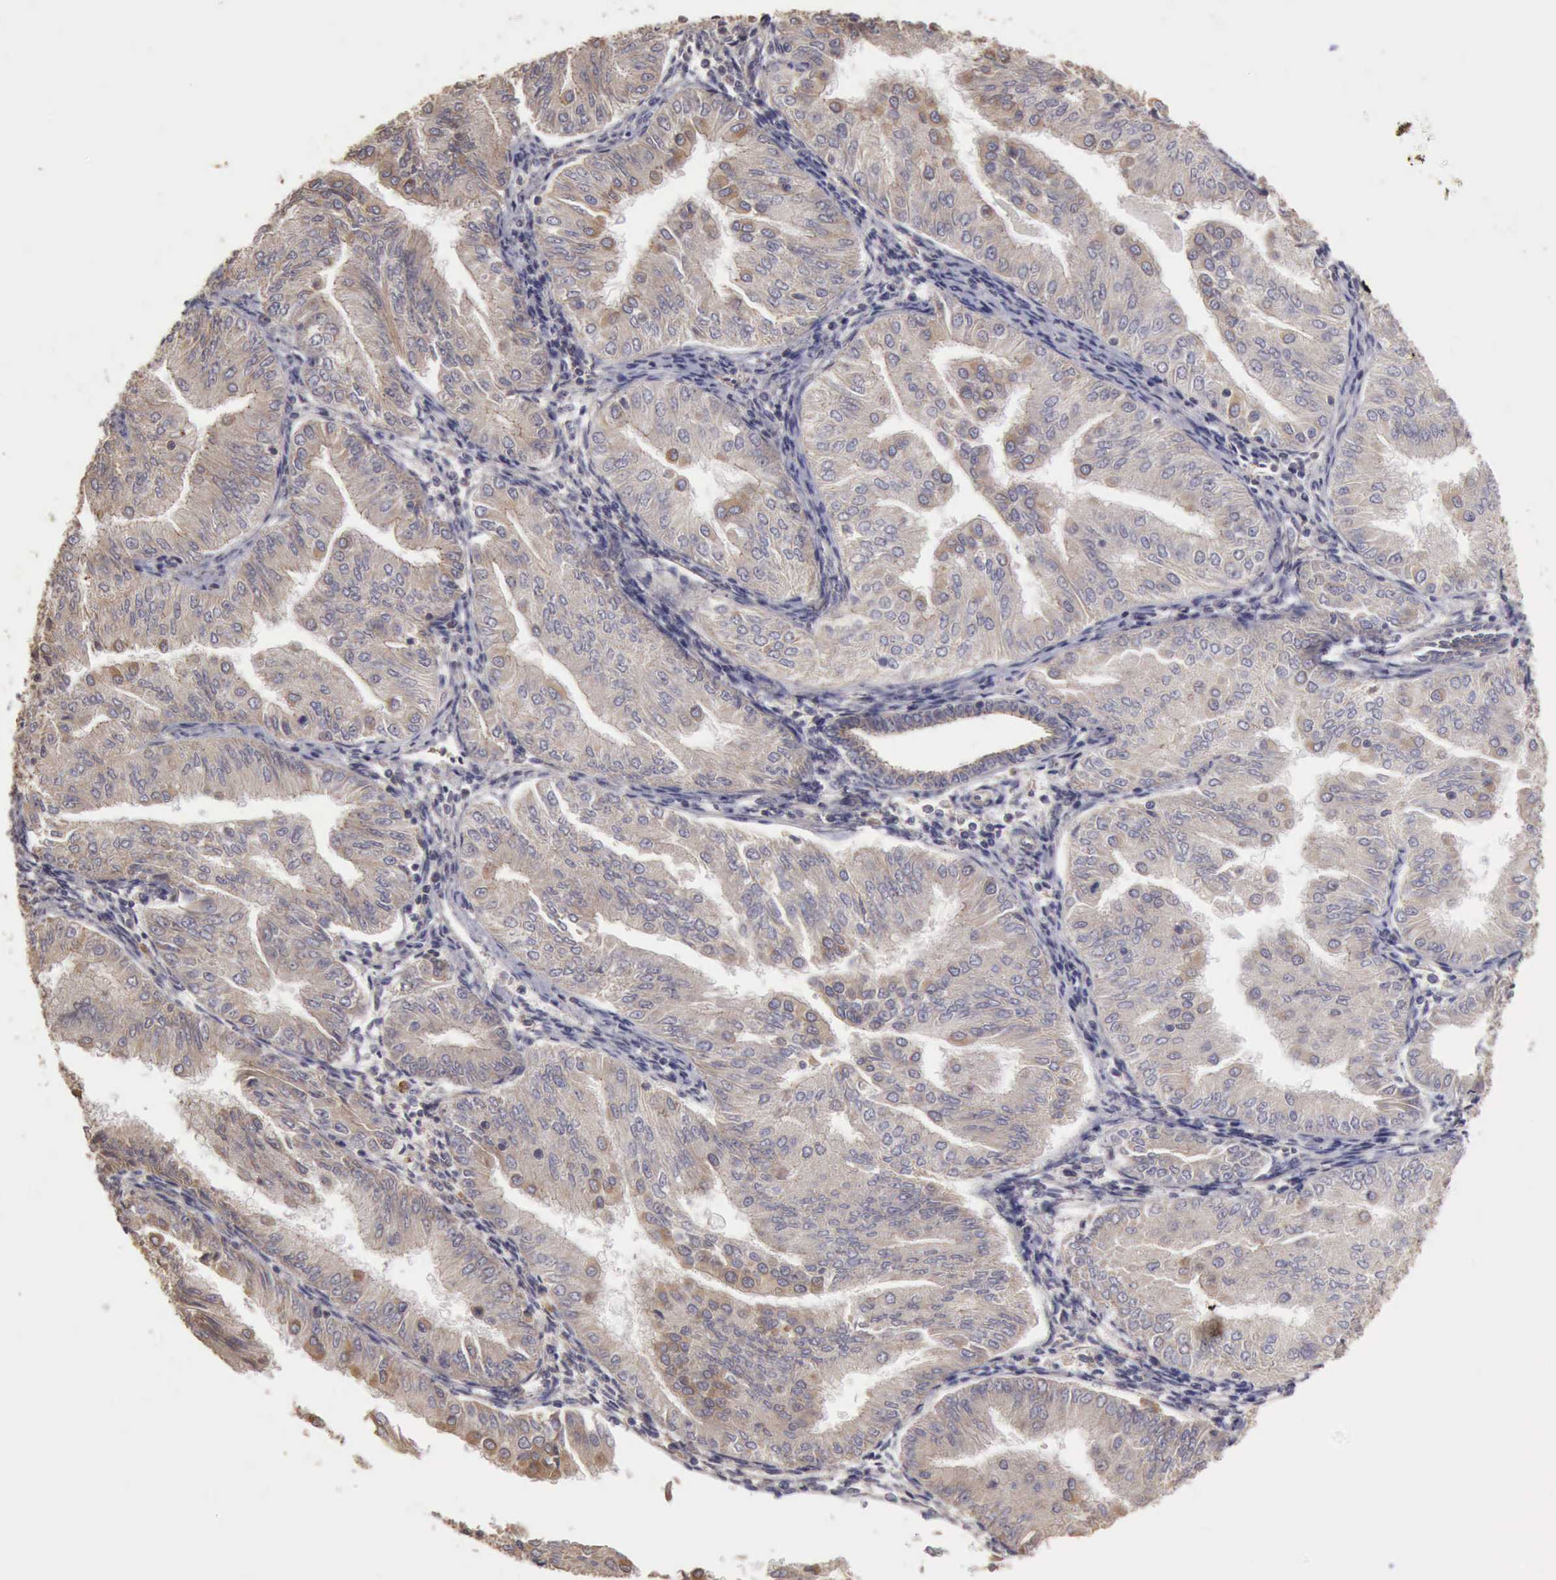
{"staining": {"intensity": "negative", "quantity": "none", "location": "none"}, "tissue": "endometrial cancer", "cell_type": "Tumor cells", "image_type": "cancer", "snomed": [{"axis": "morphology", "description": "Adenocarcinoma, NOS"}, {"axis": "topography", "description": "Endometrium"}], "caption": "Tumor cells show no significant staining in endometrial cancer (adenocarcinoma).", "gene": "BMX", "patient": {"sex": "female", "age": 53}}